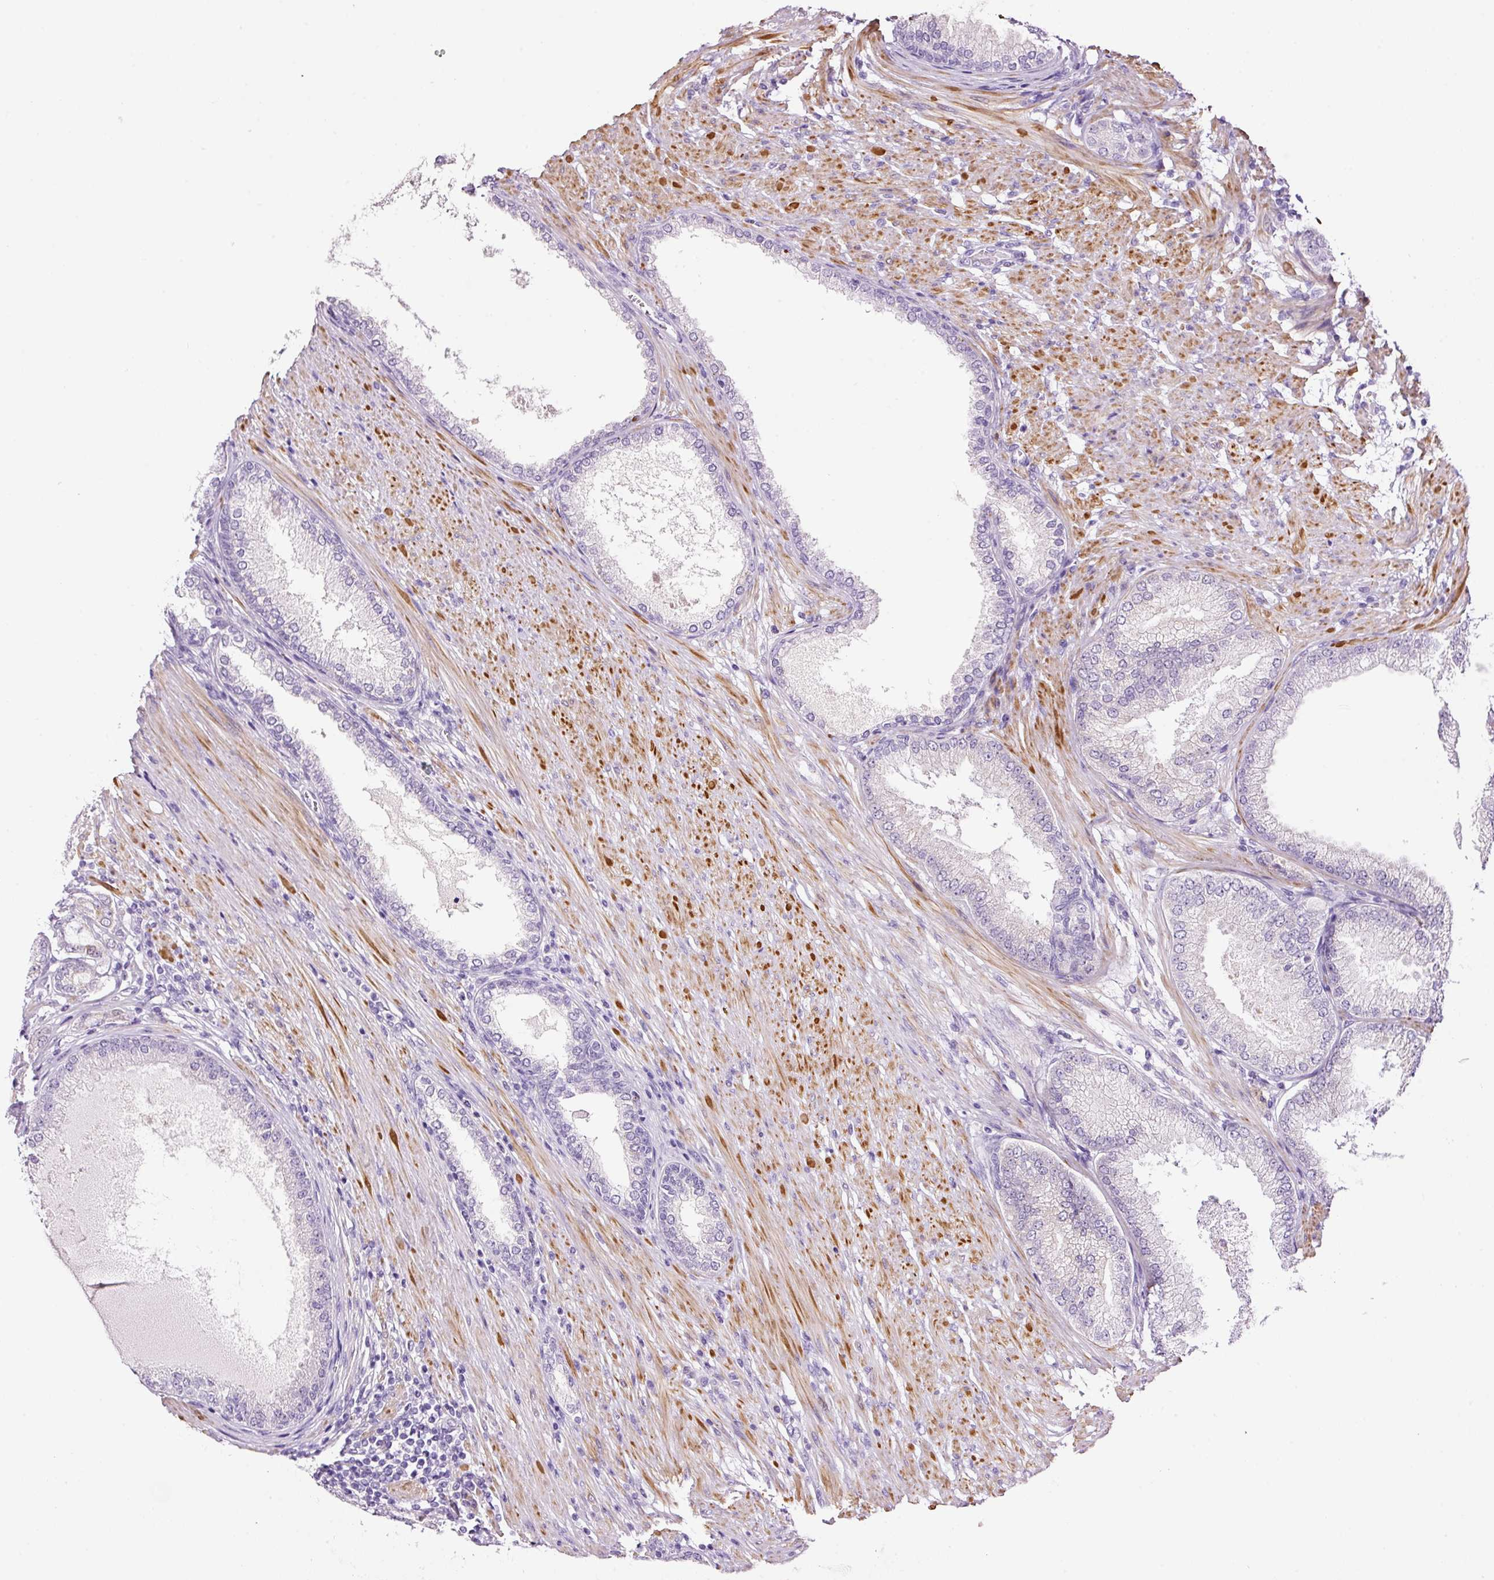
{"staining": {"intensity": "negative", "quantity": "none", "location": "none"}, "tissue": "prostate cancer", "cell_type": "Tumor cells", "image_type": "cancer", "snomed": [{"axis": "morphology", "description": "Adenocarcinoma, High grade"}, {"axis": "topography", "description": "Prostate"}], "caption": "Prostate adenocarcinoma (high-grade) was stained to show a protein in brown. There is no significant positivity in tumor cells.", "gene": "RTF2", "patient": {"sex": "male", "age": 71}}